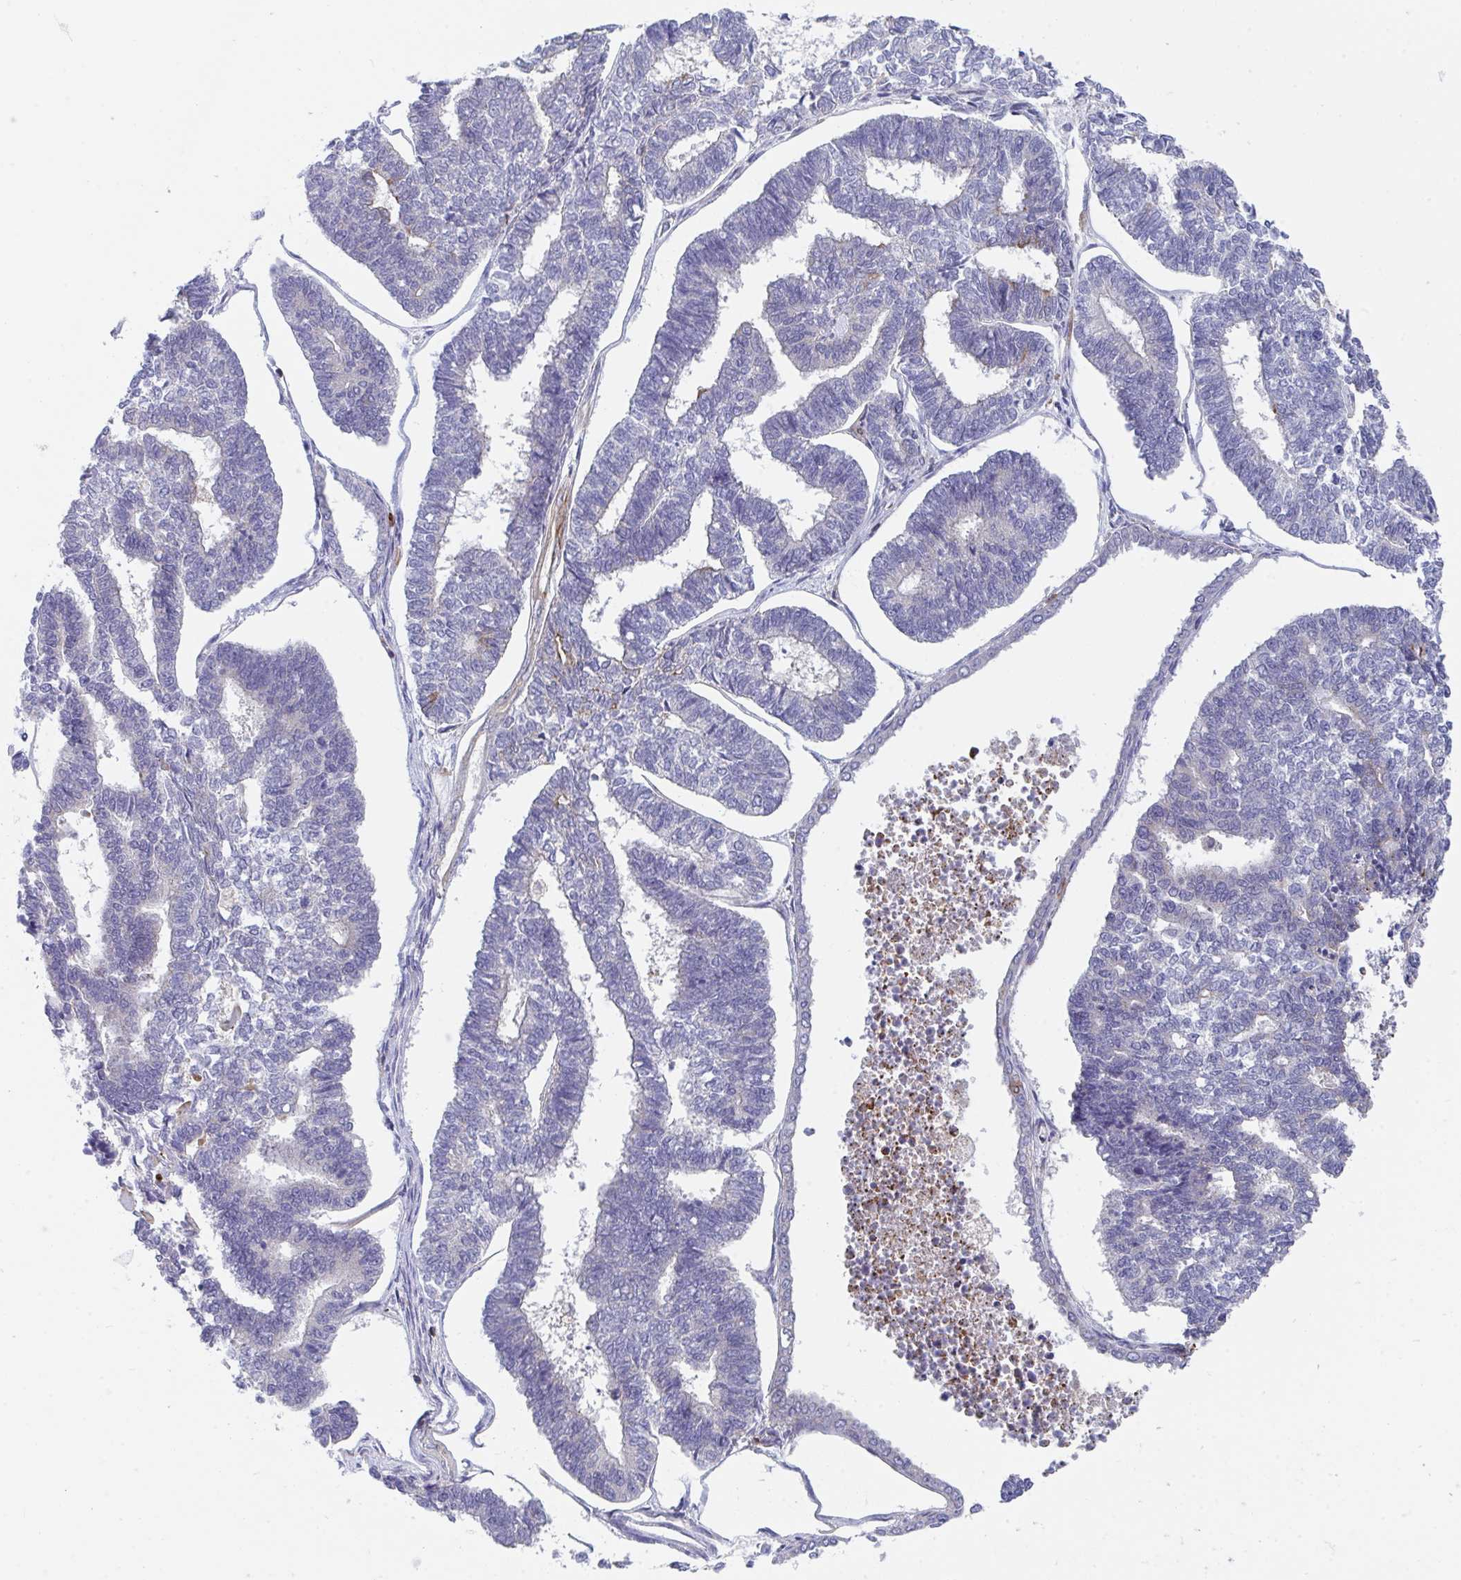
{"staining": {"intensity": "negative", "quantity": "none", "location": "none"}, "tissue": "endometrial cancer", "cell_type": "Tumor cells", "image_type": "cancer", "snomed": [{"axis": "morphology", "description": "Adenocarcinoma, NOS"}, {"axis": "topography", "description": "Endometrium"}], "caption": "This is an immunohistochemistry (IHC) histopathology image of endometrial cancer (adenocarcinoma). There is no staining in tumor cells.", "gene": "FRMD3", "patient": {"sex": "female", "age": 70}}